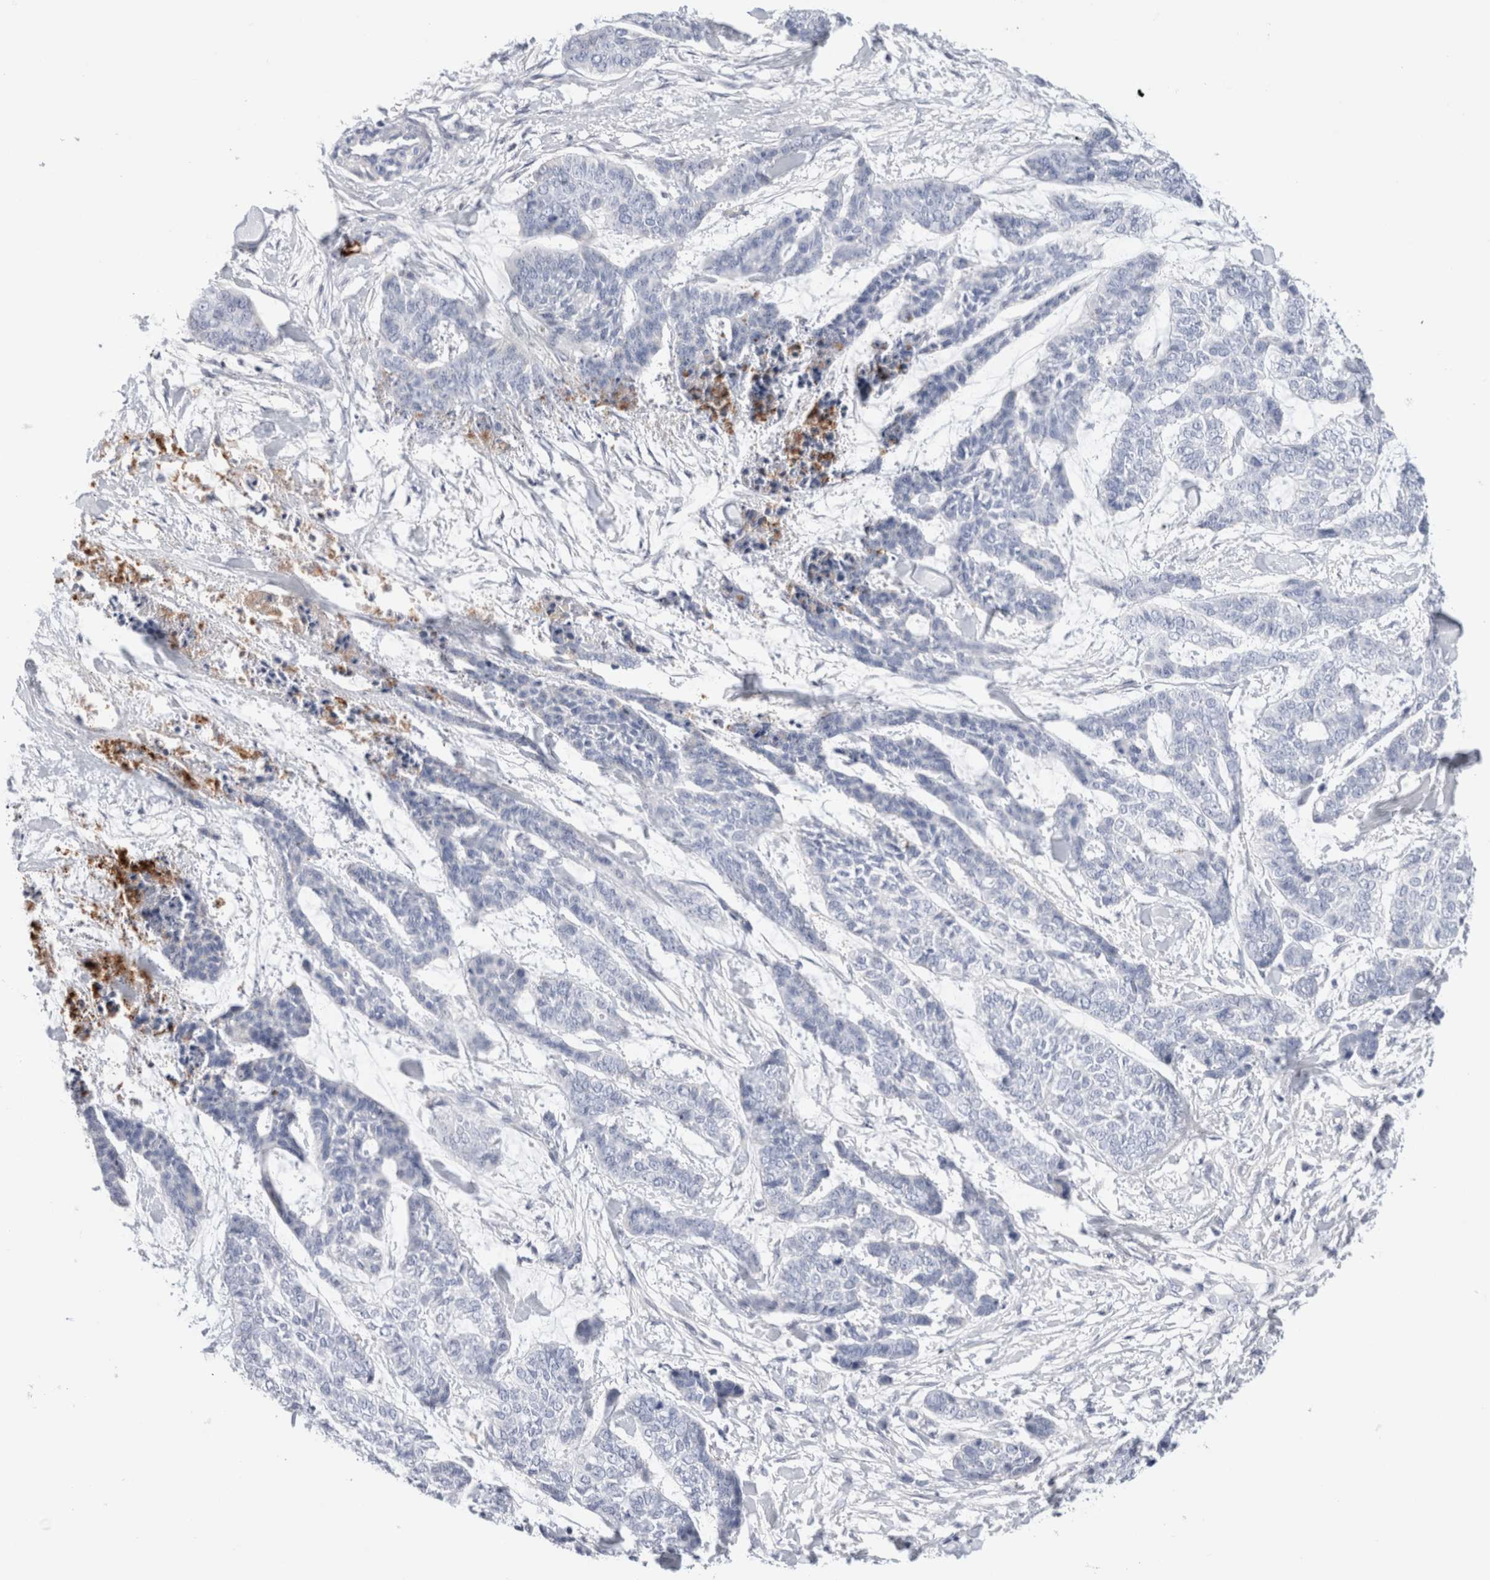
{"staining": {"intensity": "negative", "quantity": "none", "location": "none"}, "tissue": "skin cancer", "cell_type": "Tumor cells", "image_type": "cancer", "snomed": [{"axis": "morphology", "description": "Basal cell carcinoma"}, {"axis": "topography", "description": "Skin"}], "caption": "This micrograph is of skin basal cell carcinoma stained with IHC to label a protein in brown with the nuclei are counter-stained blue. There is no staining in tumor cells.", "gene": "ECHDC2", "patient": {"sex": "female", "age": 64}}